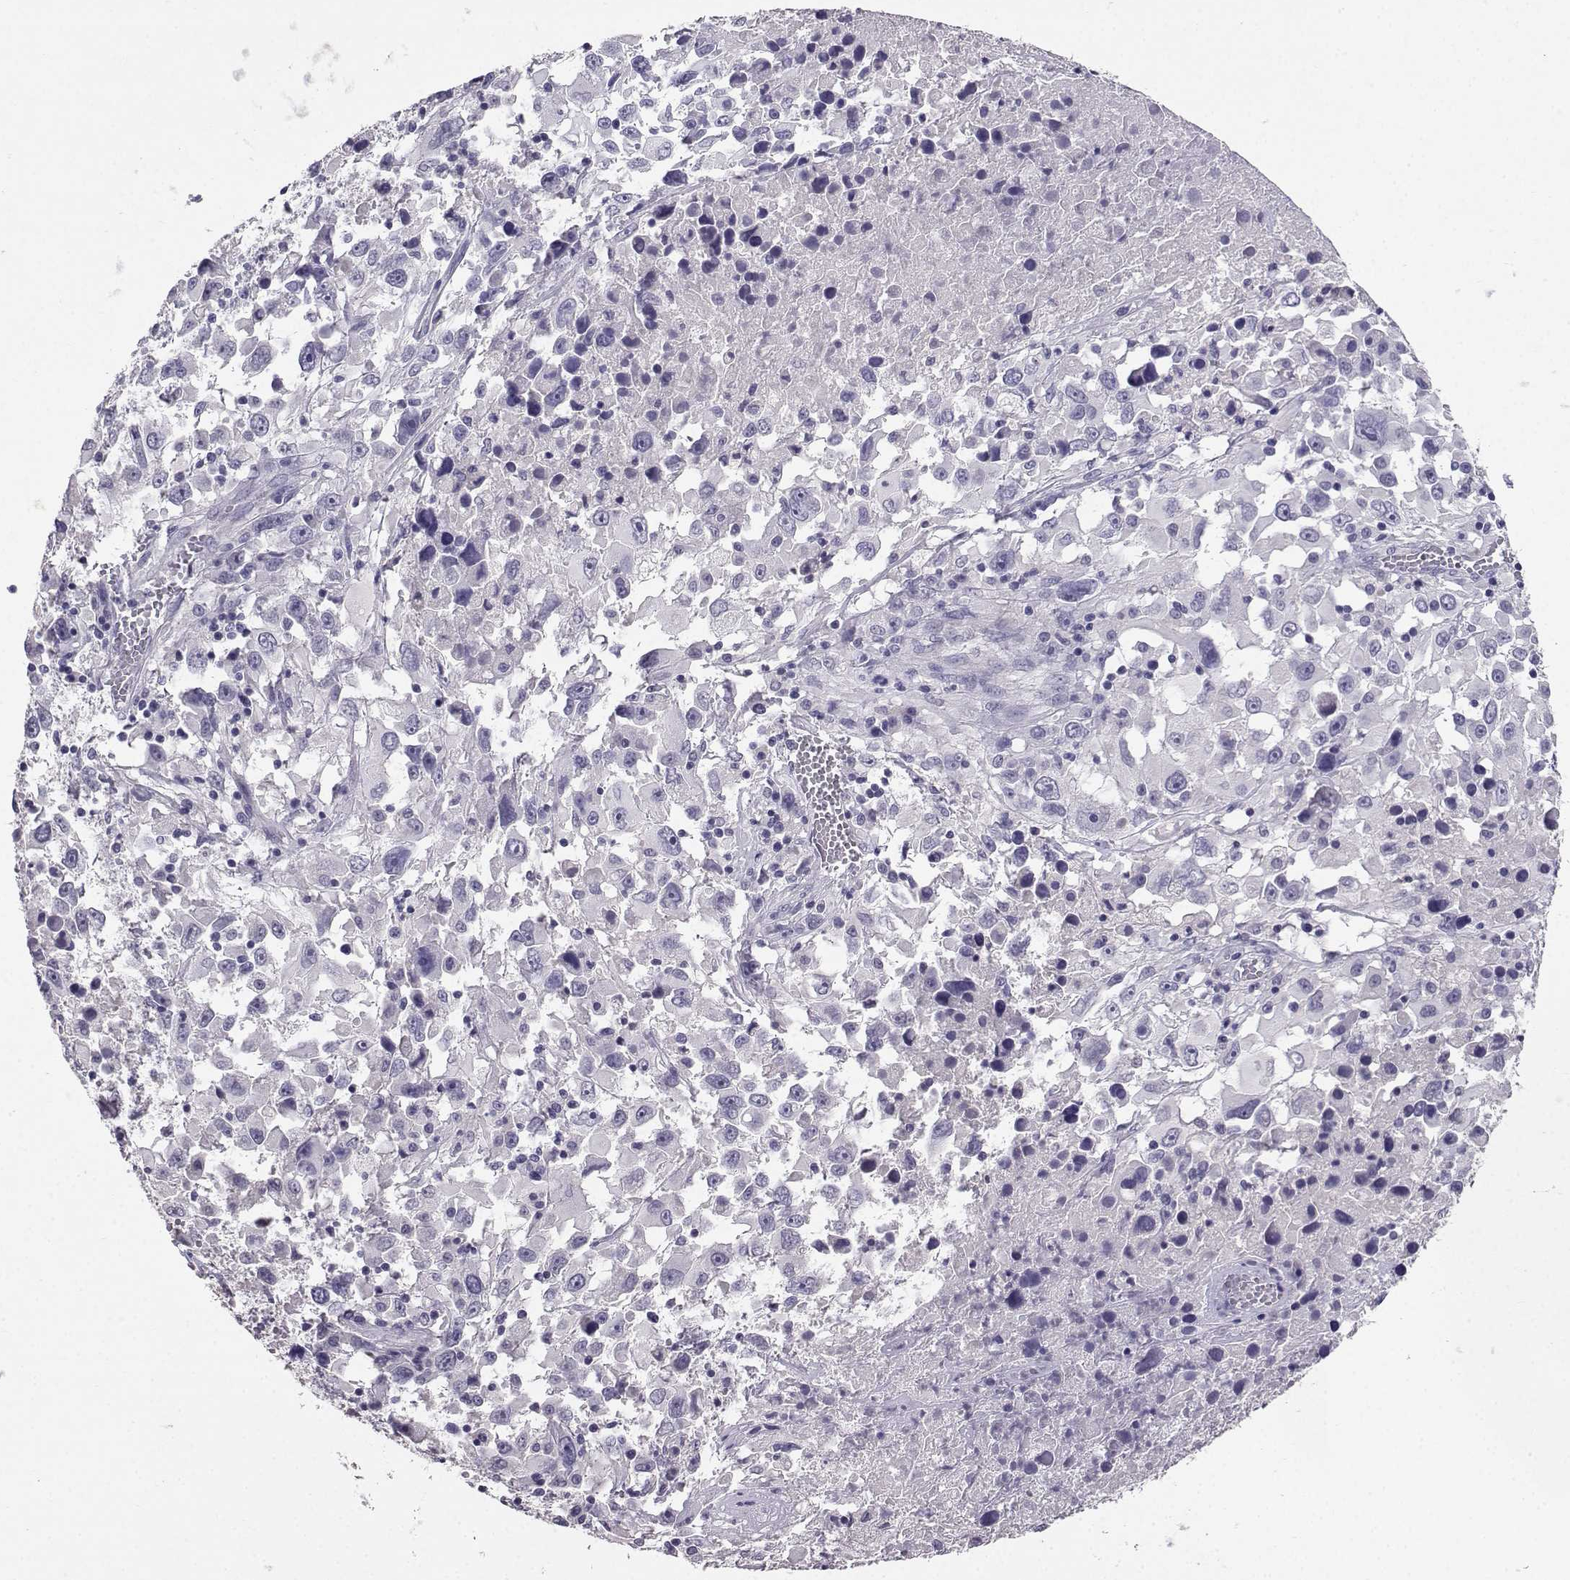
{"staining": {"intensity": "negative", "quantity": "none", "location": "none"}, "tissue": "melanoma", "cell_type": "Tumor cells", "image_type": "cancer", "snomed": [{"axis": "morphology", "description": "Malignant melanoma, Metastatic site"}, {"axis": "topography", "description": "Soft tissue"}], "caption": "There is no significant staining in tumor cells of melanoma.", "gene": "SPAG11B", "patient": {"sex": "male", "age": 50}}